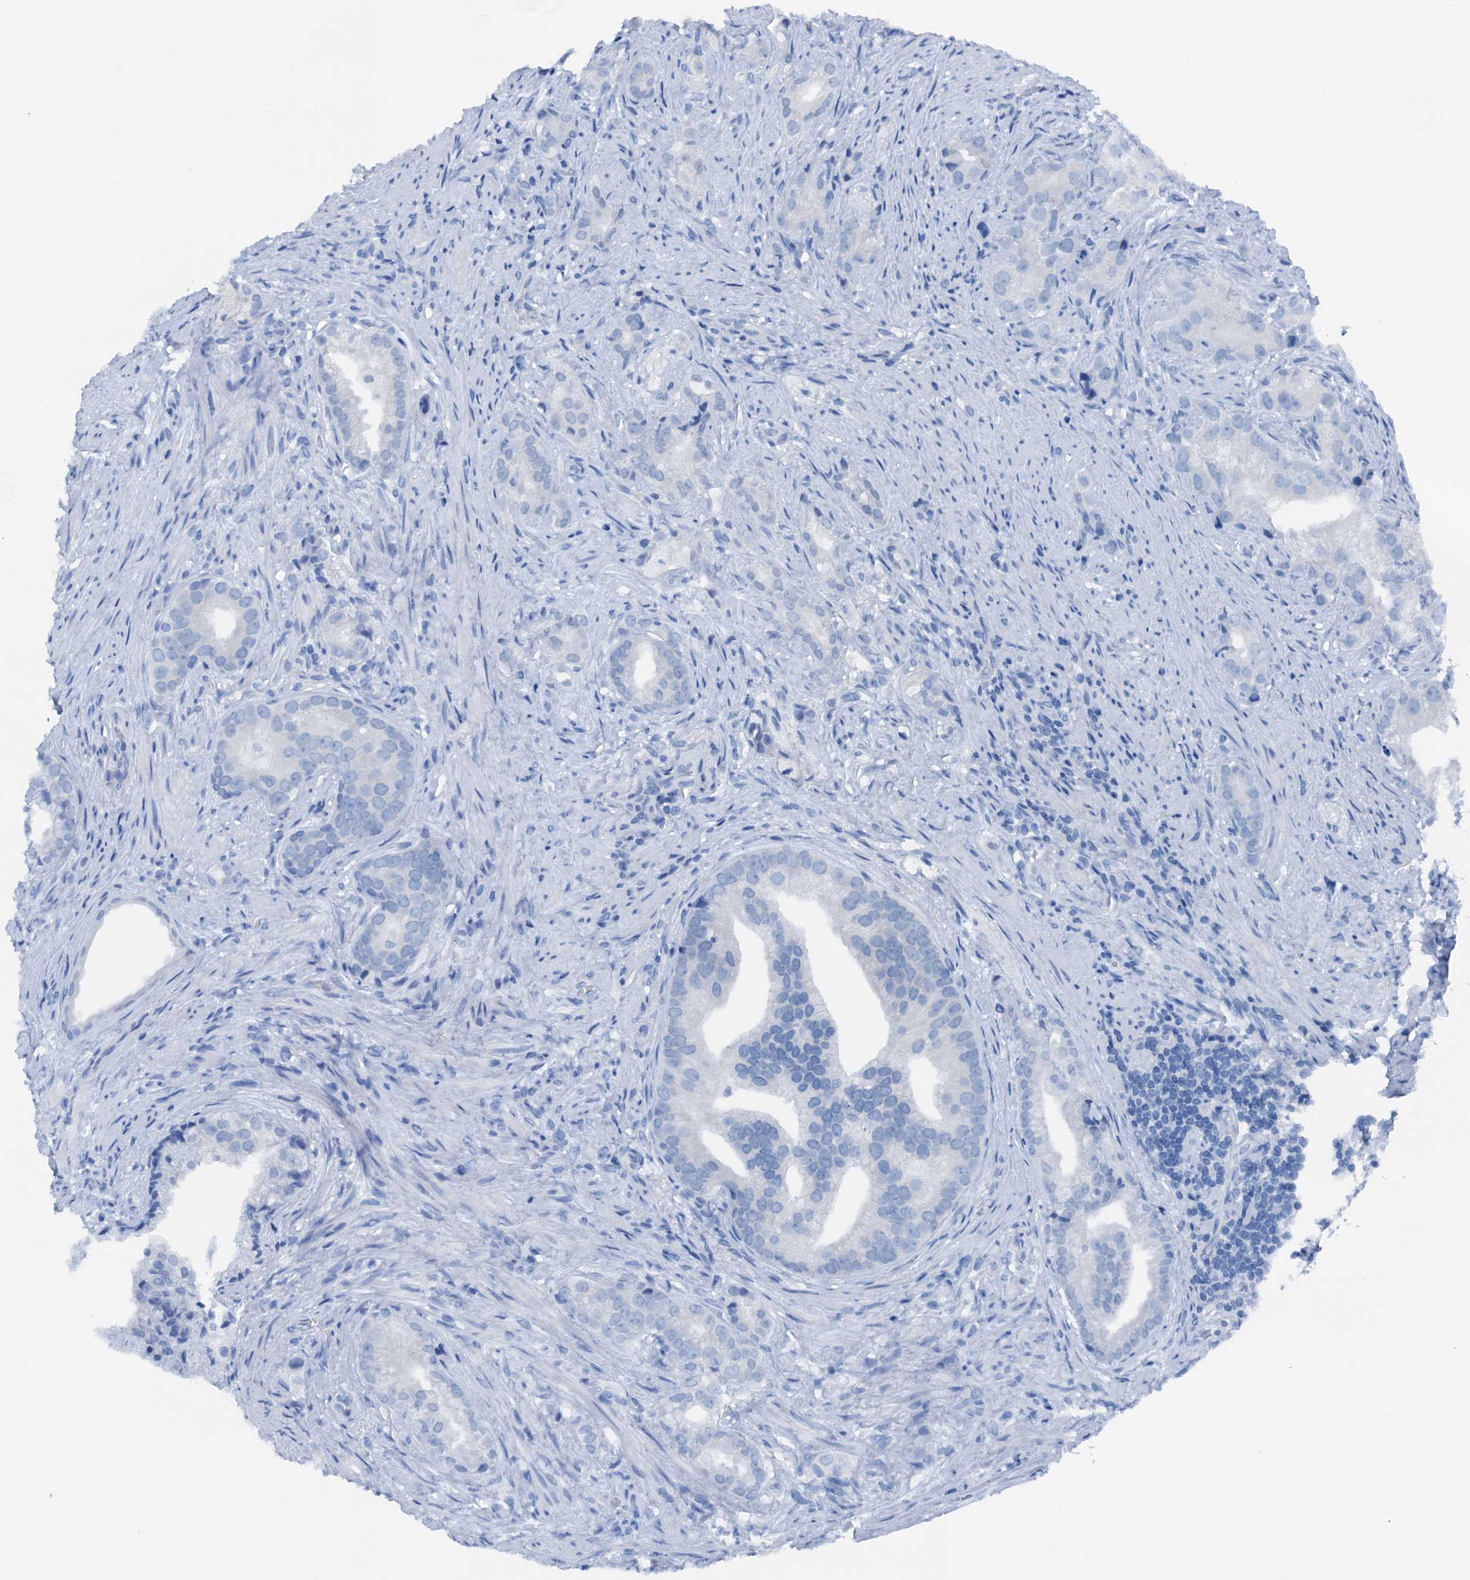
{"staining": {"intensity": "negative", "quantity": "none", "location": "none"}, "tissue": "prostate cancer", "cell_type": "Tumor cells", "image_type": "cancer", "snomed": [{"axis": "morphology", "description": "Adenocarcinoma, Low grade"}, {"axis": "topography", "description": "Prostate"}], "caption": "Tumor cells show no significant expression in prostate adenocarcinoma (low-grade). (DAB (3,3'-diaminobenzidine) IHC visualized using brightfield microscopy, high magnification).", "gene": "CBLN3", "patient": {"sex": "male", "age": 71}}